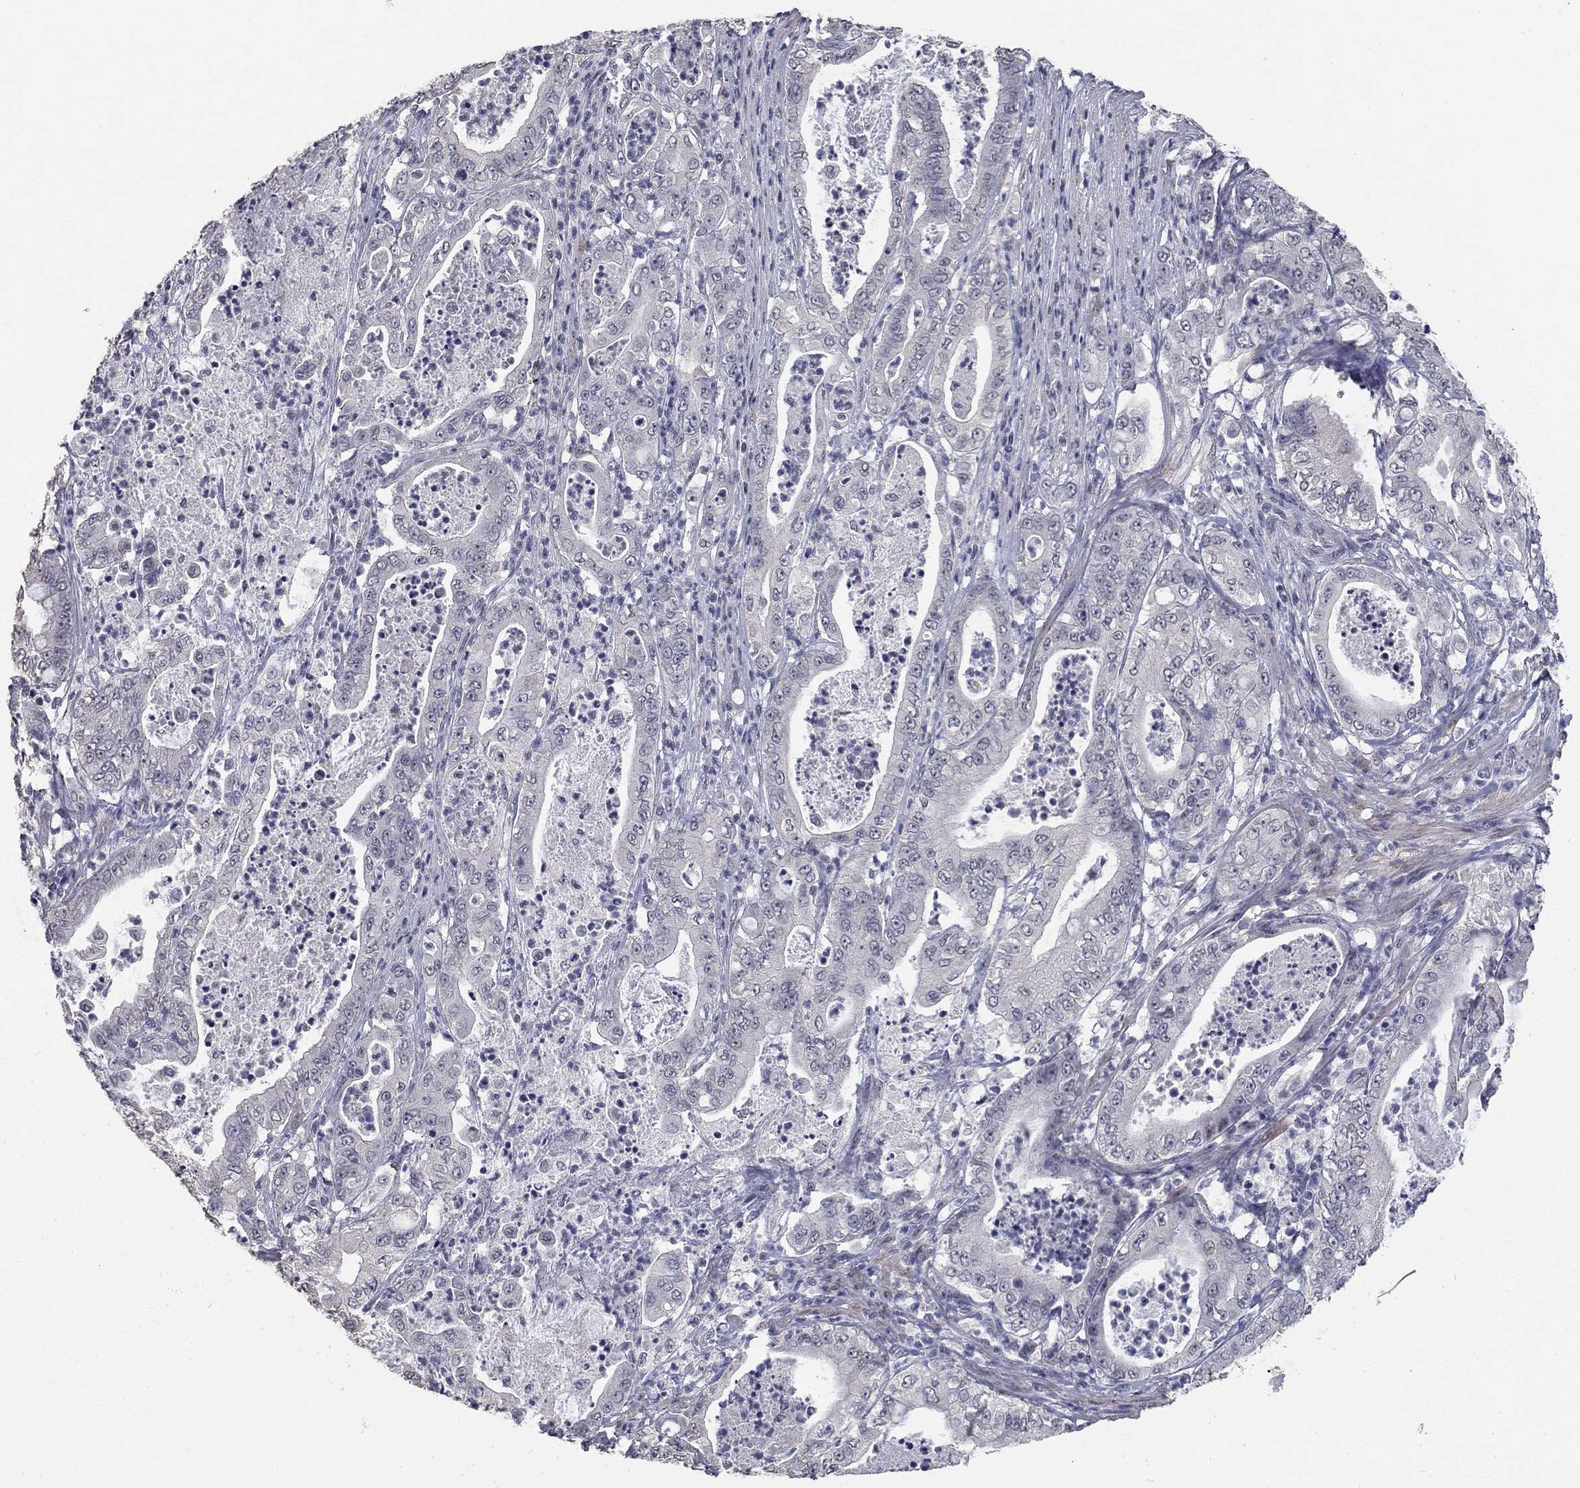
{"staining": {"intensity": "negative", "quantity": "none", "location": "none"}, "tissue": "pancreatic cancer", "cell_type": "Tumor cells", "image_type": "cancer", "snomed": [{"axis": "morphology", "description": "Adenocarcinoma, NOS"}, {"axis": "topography", "description": "Pancreas"}], "caption": "The immunohistochemistry photomicrograph has no significant expression in tumor cells of pancreatic cancer tissue.", "gene": "SPATA33", "patient": {"sex": "male", "age": 71}}